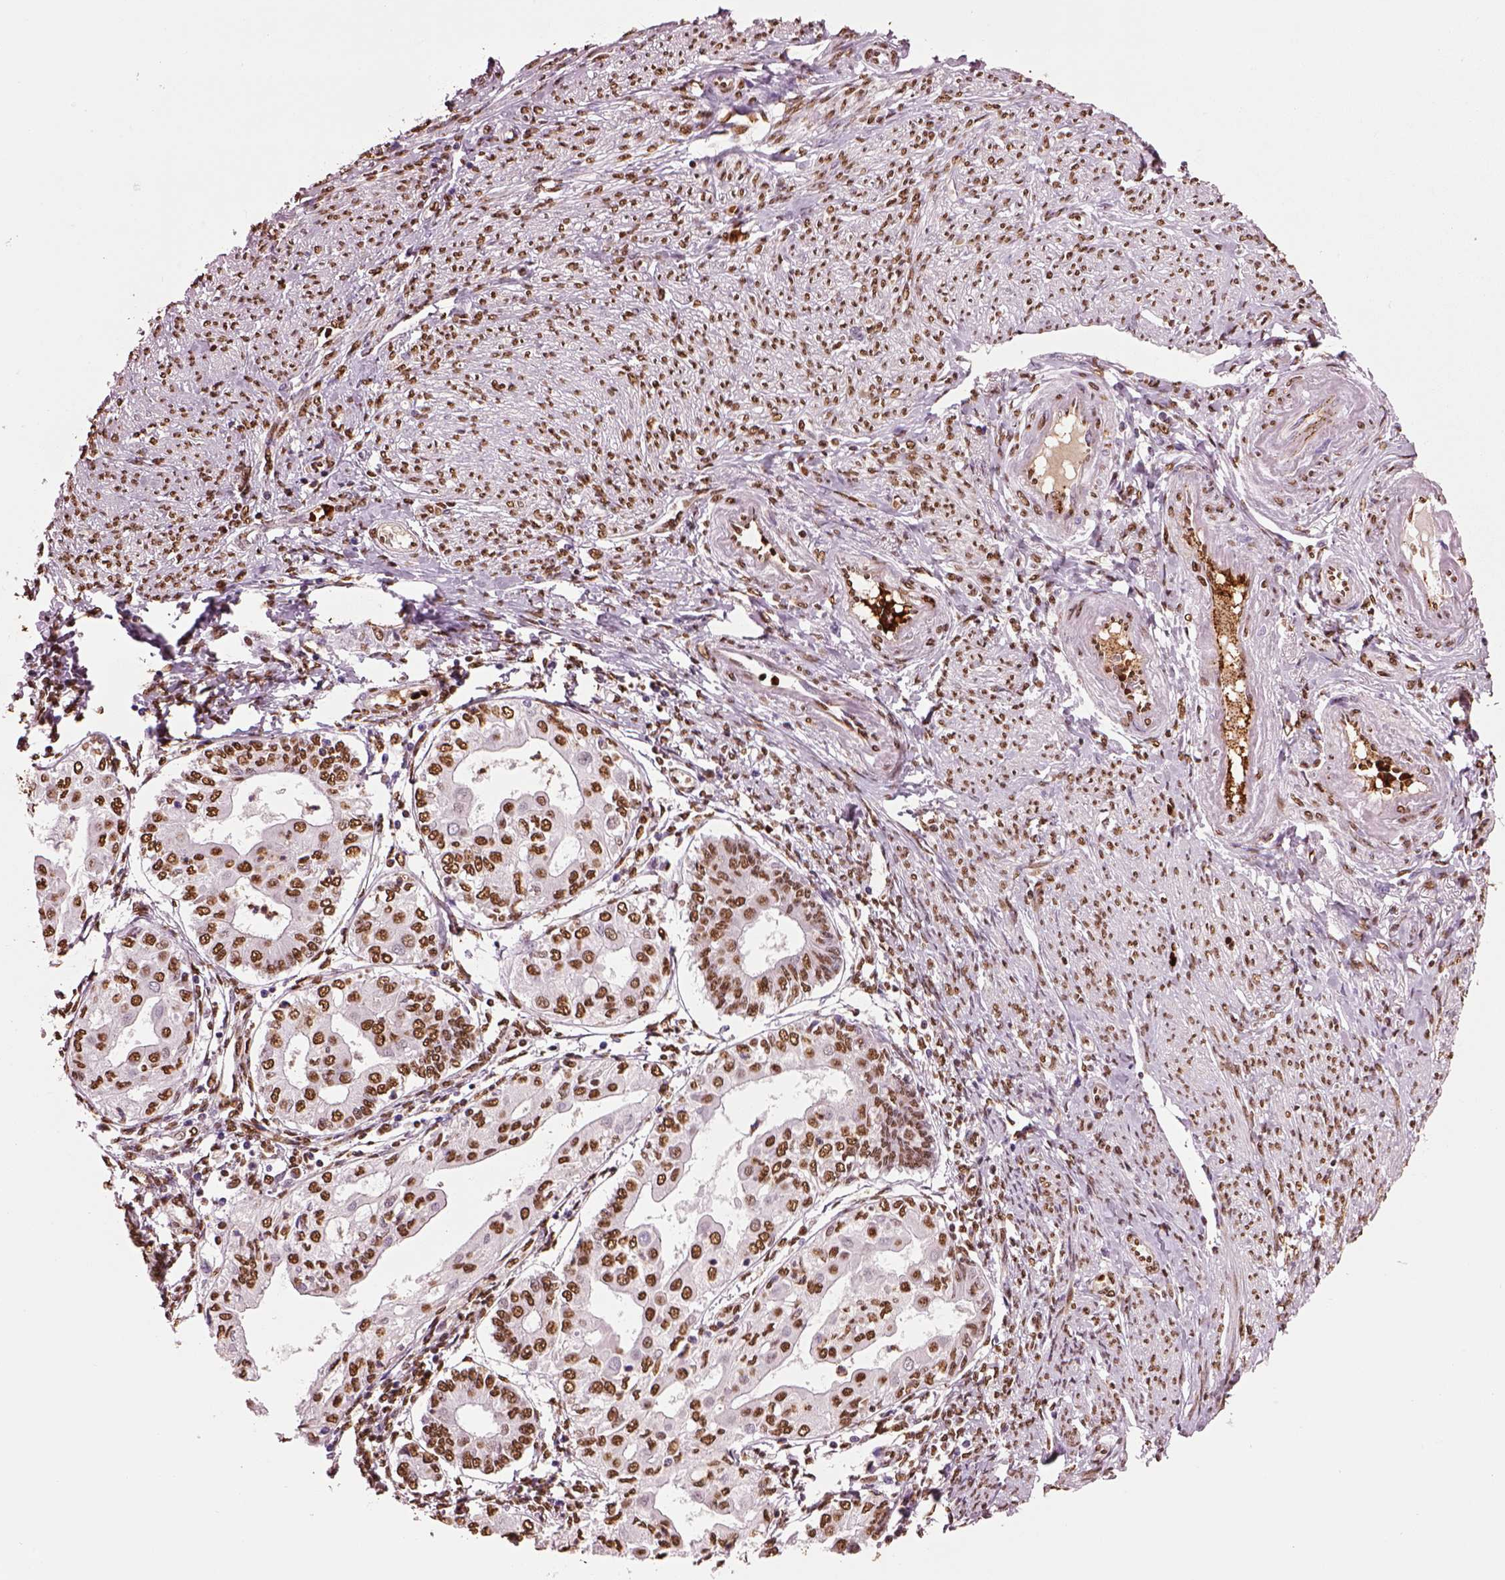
{"staining": {"intensity": "moderate", "quantity": ">75%", "location": "nuclear"}, "tissue": "endometrial cancer", "cell_type": "Tumor cells", "image_type": "cancer", "snomed": [{"axis": "morphology", "description": "Adenocarcinoma, NOS"}, {"axis": "topography", "description": "Endometrium"}], "caption": "Immunohistochemical staining of human endometrial cancer shows moderate nuclear protein positivity in approximately >75% of tumor cells.", "gene": "DDX3X", "patient": {"sex": "female", "age": 68}}